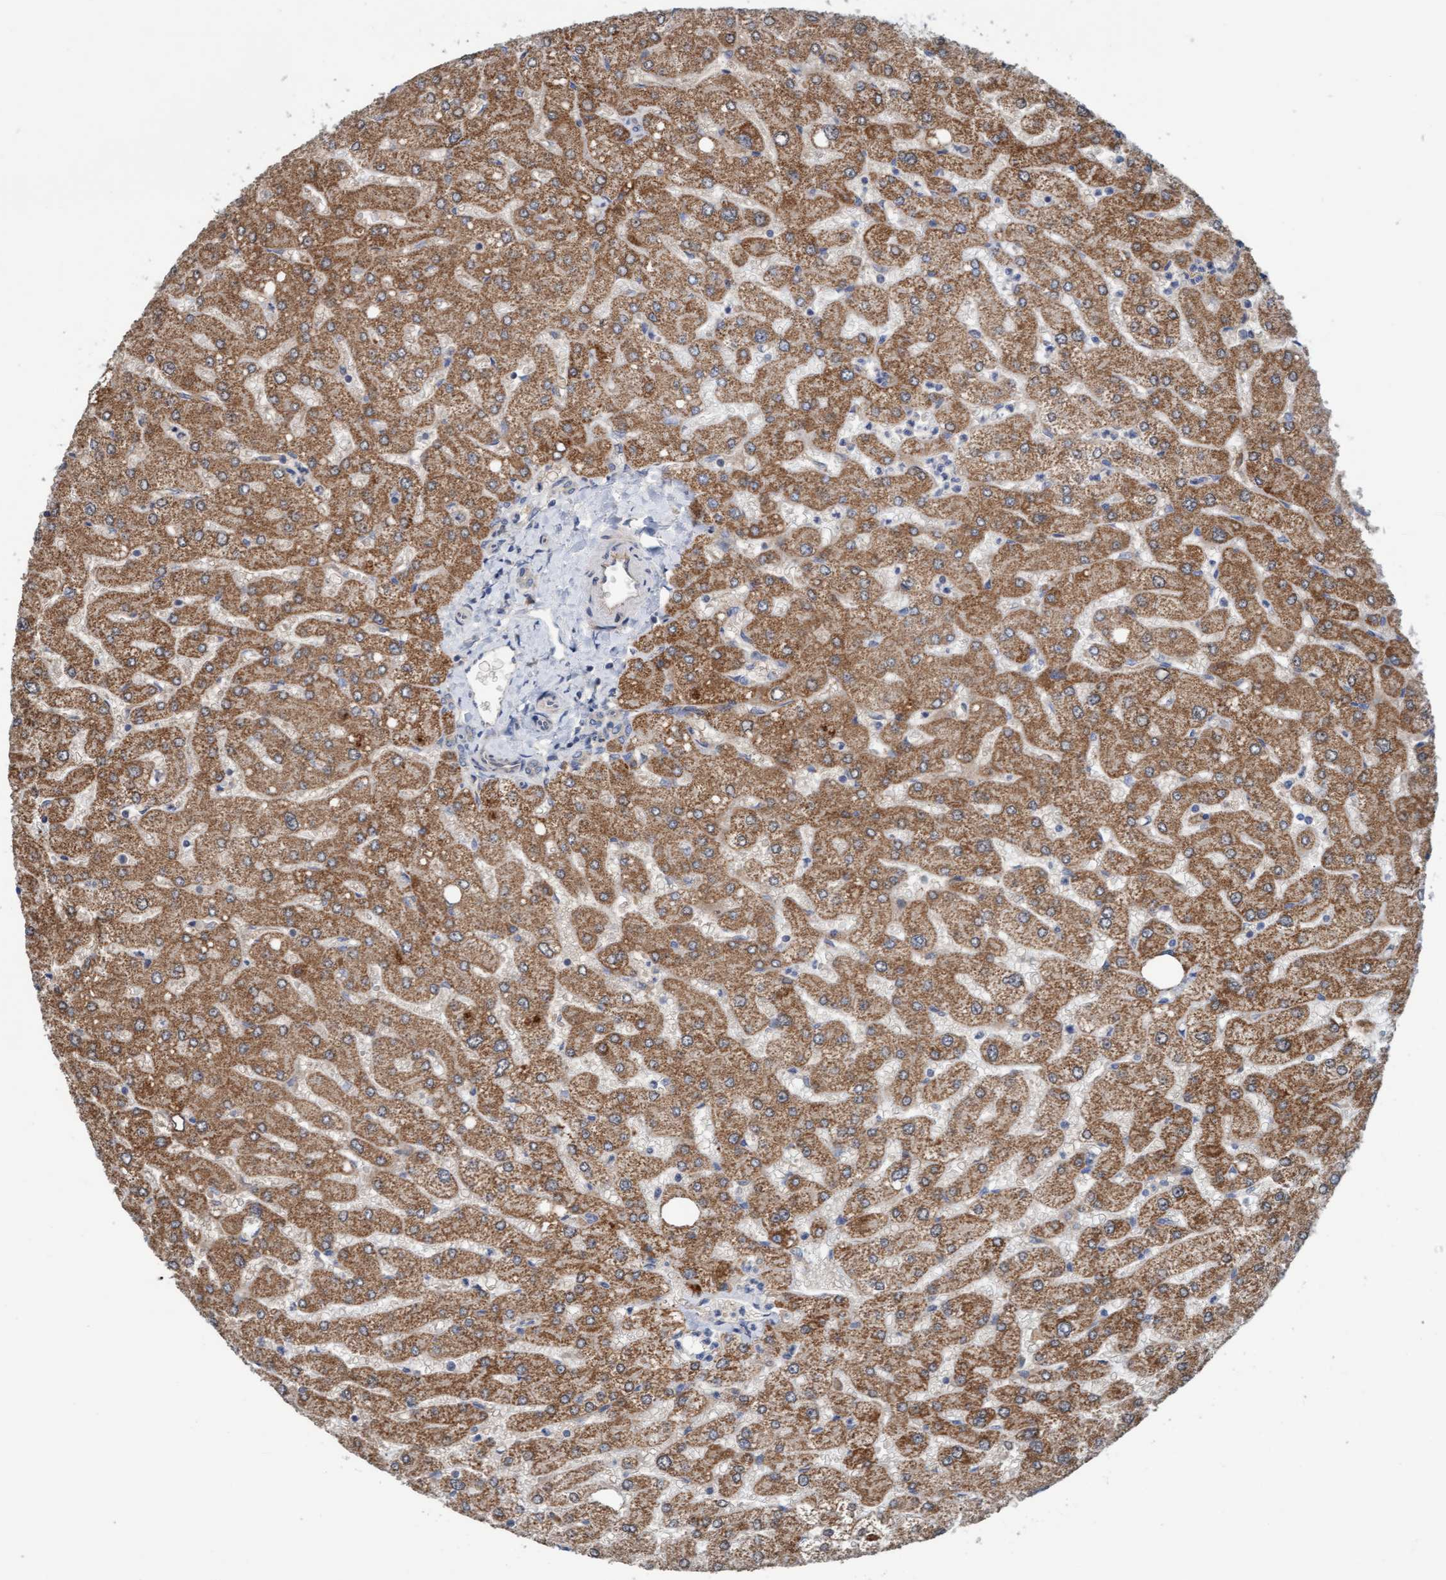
{"staining": {"intensity": "negative", "quantity": "none", "location": "none"}, "tissue": "liver", "cell_type": "Cholangiocytes", "image_type": "normal", "snomed": [{"axis": "morphology", "description": "Normal tissue, NOS"}, {"axis": "topography", "description": "Liver"}], "caption": "Immunohistochemical staining of normal liver displays no significant staining in cholangiocytes. The staining was performed using DAB (3,3'-diaminobenzidine) to visualize the protein expression in brown, while the nuclei were stained in blue with hematoxylin (Magnification: 20x).", "gene": "ZNF566", "patient": {"sex": "male", "age": 55}}